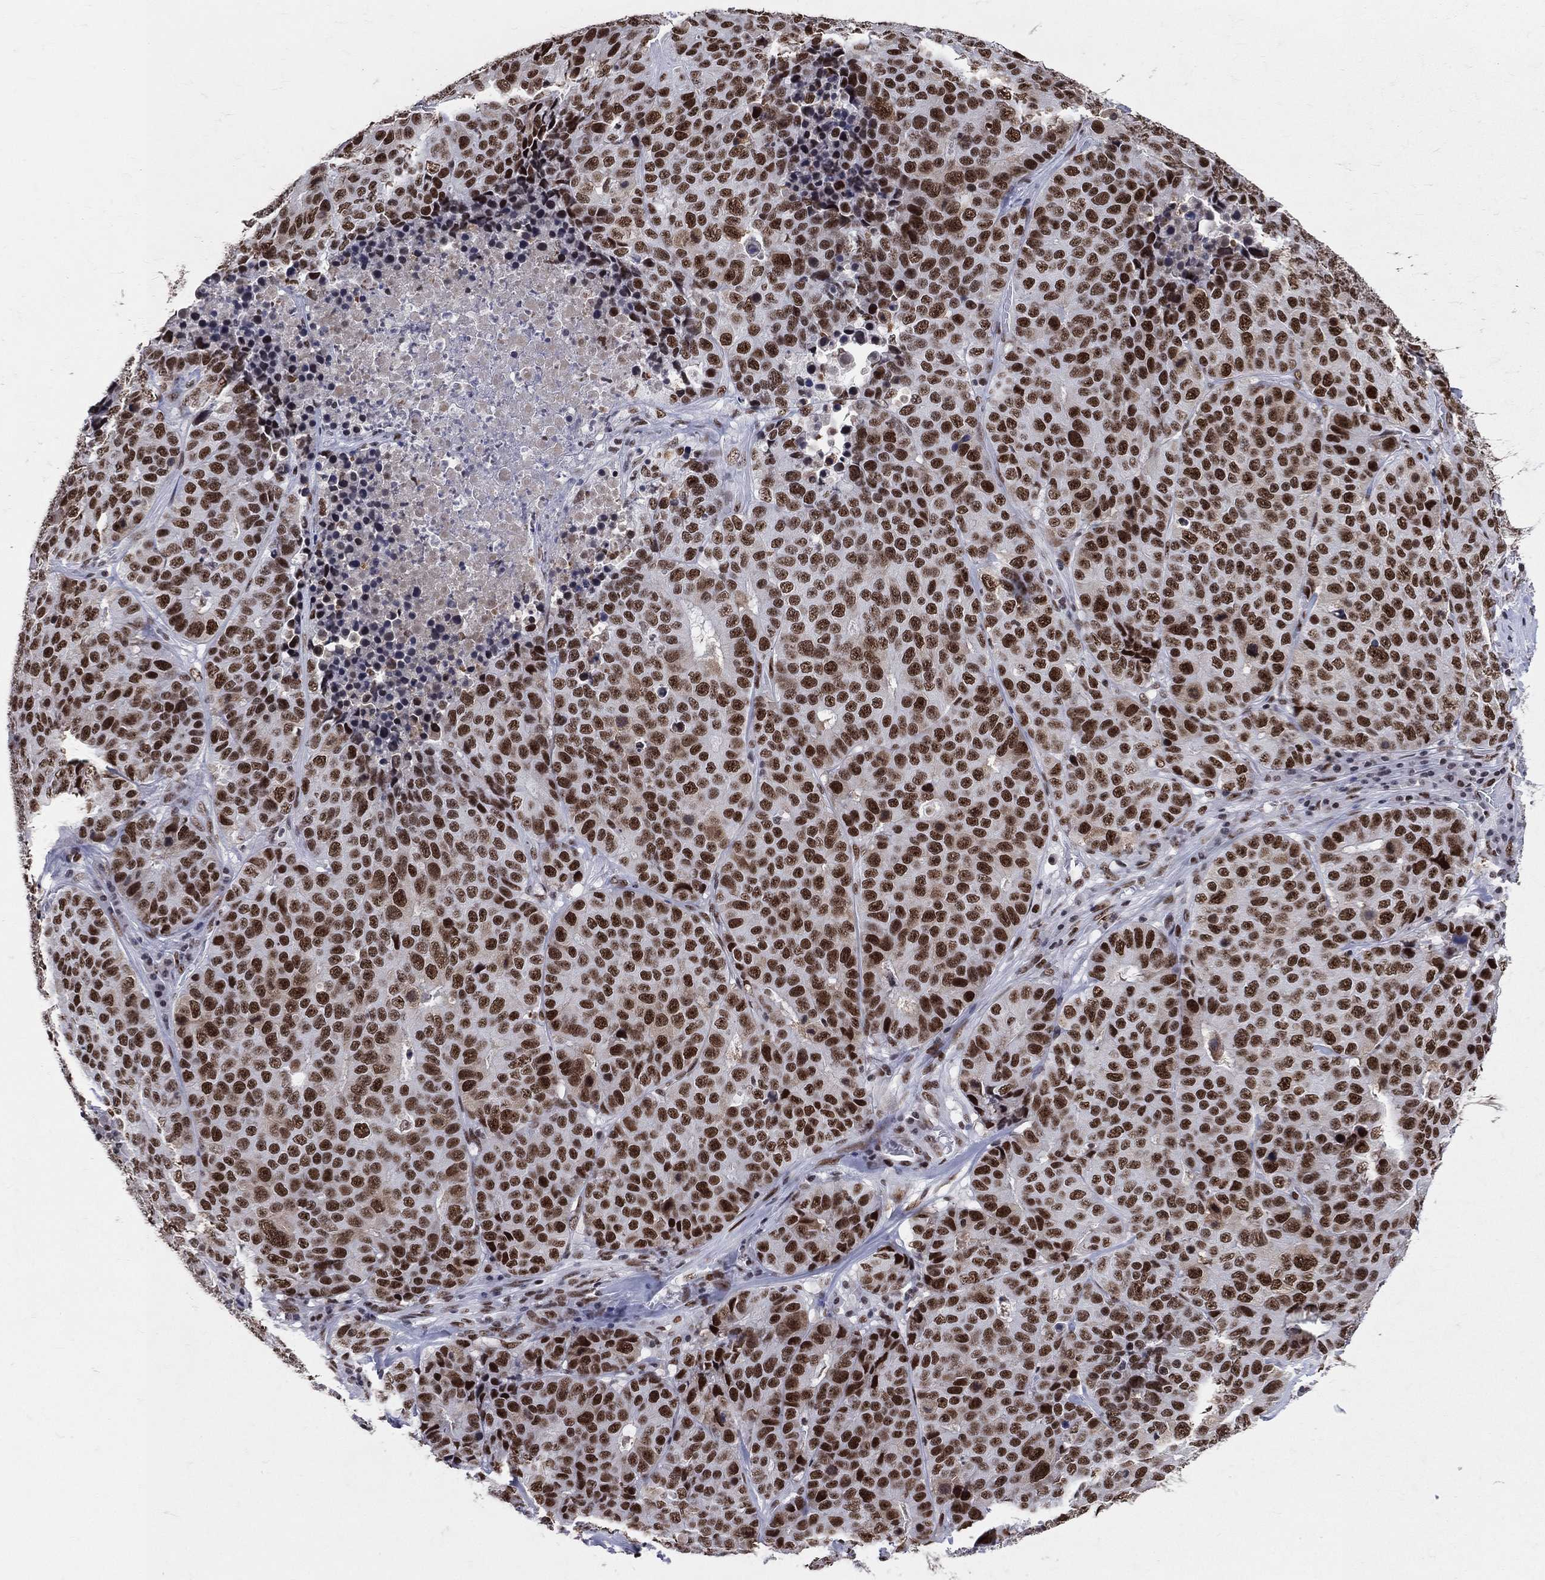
{"staining": {"intensity": "strong", "quantity": ">75%", "location": "nuclear"}, "tissue": "stomach cancer", "cell_type": "Tumor cells", "image_type": "cancer", "snomed": [{"axis": "morphology", "description": "Adenocarcinoma, NOS"}, {"axis": "topography", "description": "Stomach"}], "caption": "Immunohistochemical staining of human stomach cancer (adenocarcinoma) shows high levels of strong nuclear protein staining in about >75% of tumor cells.", "gene": "CDK7", "patient": {"sex": "male", "age": 71}}